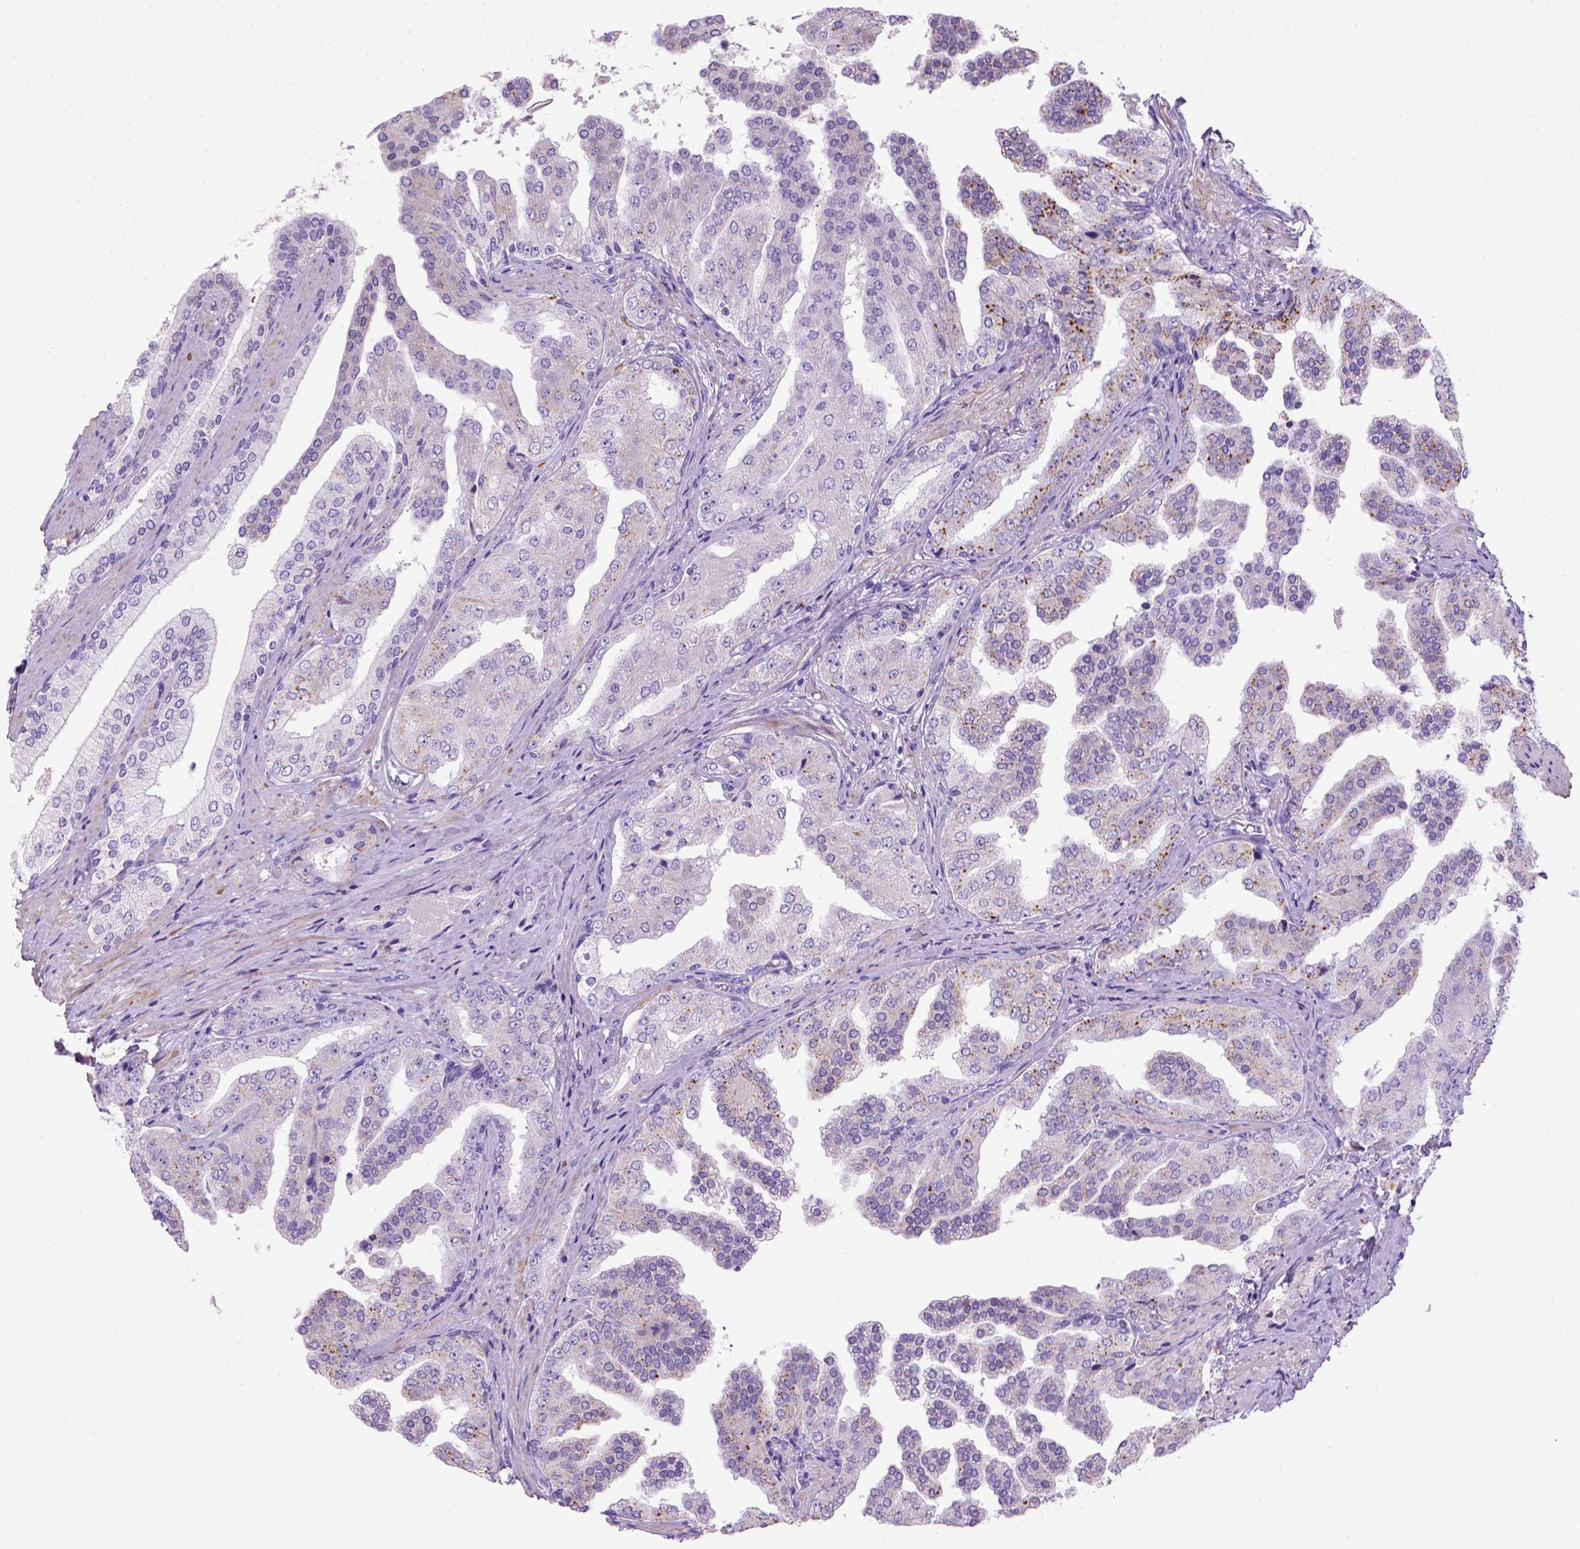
{"staining": {"intensity": "negative", "quantity": "none", "location": "none"}, "tissue": "prostate cancer", "cell_type": "Tumor cells", "image_type": "cancer", "snomed": [{"axis": "morphology", "description": "Adenocarcinoma, Low grade"}, {"axis": "topography", "description": "Prostate and seminal vesicle, NOS"}], "caption": "Immunohistochemistry of prostate cancer (adenocarcinoma (low-grade)) reveals no staining in tumor cells. The staining is performed using DAB brown chromogen with nuclei counter-stained in using hematoxylin.", "gene": "ARHGEF33", "patient": {"sex": "male", "age": 61}}